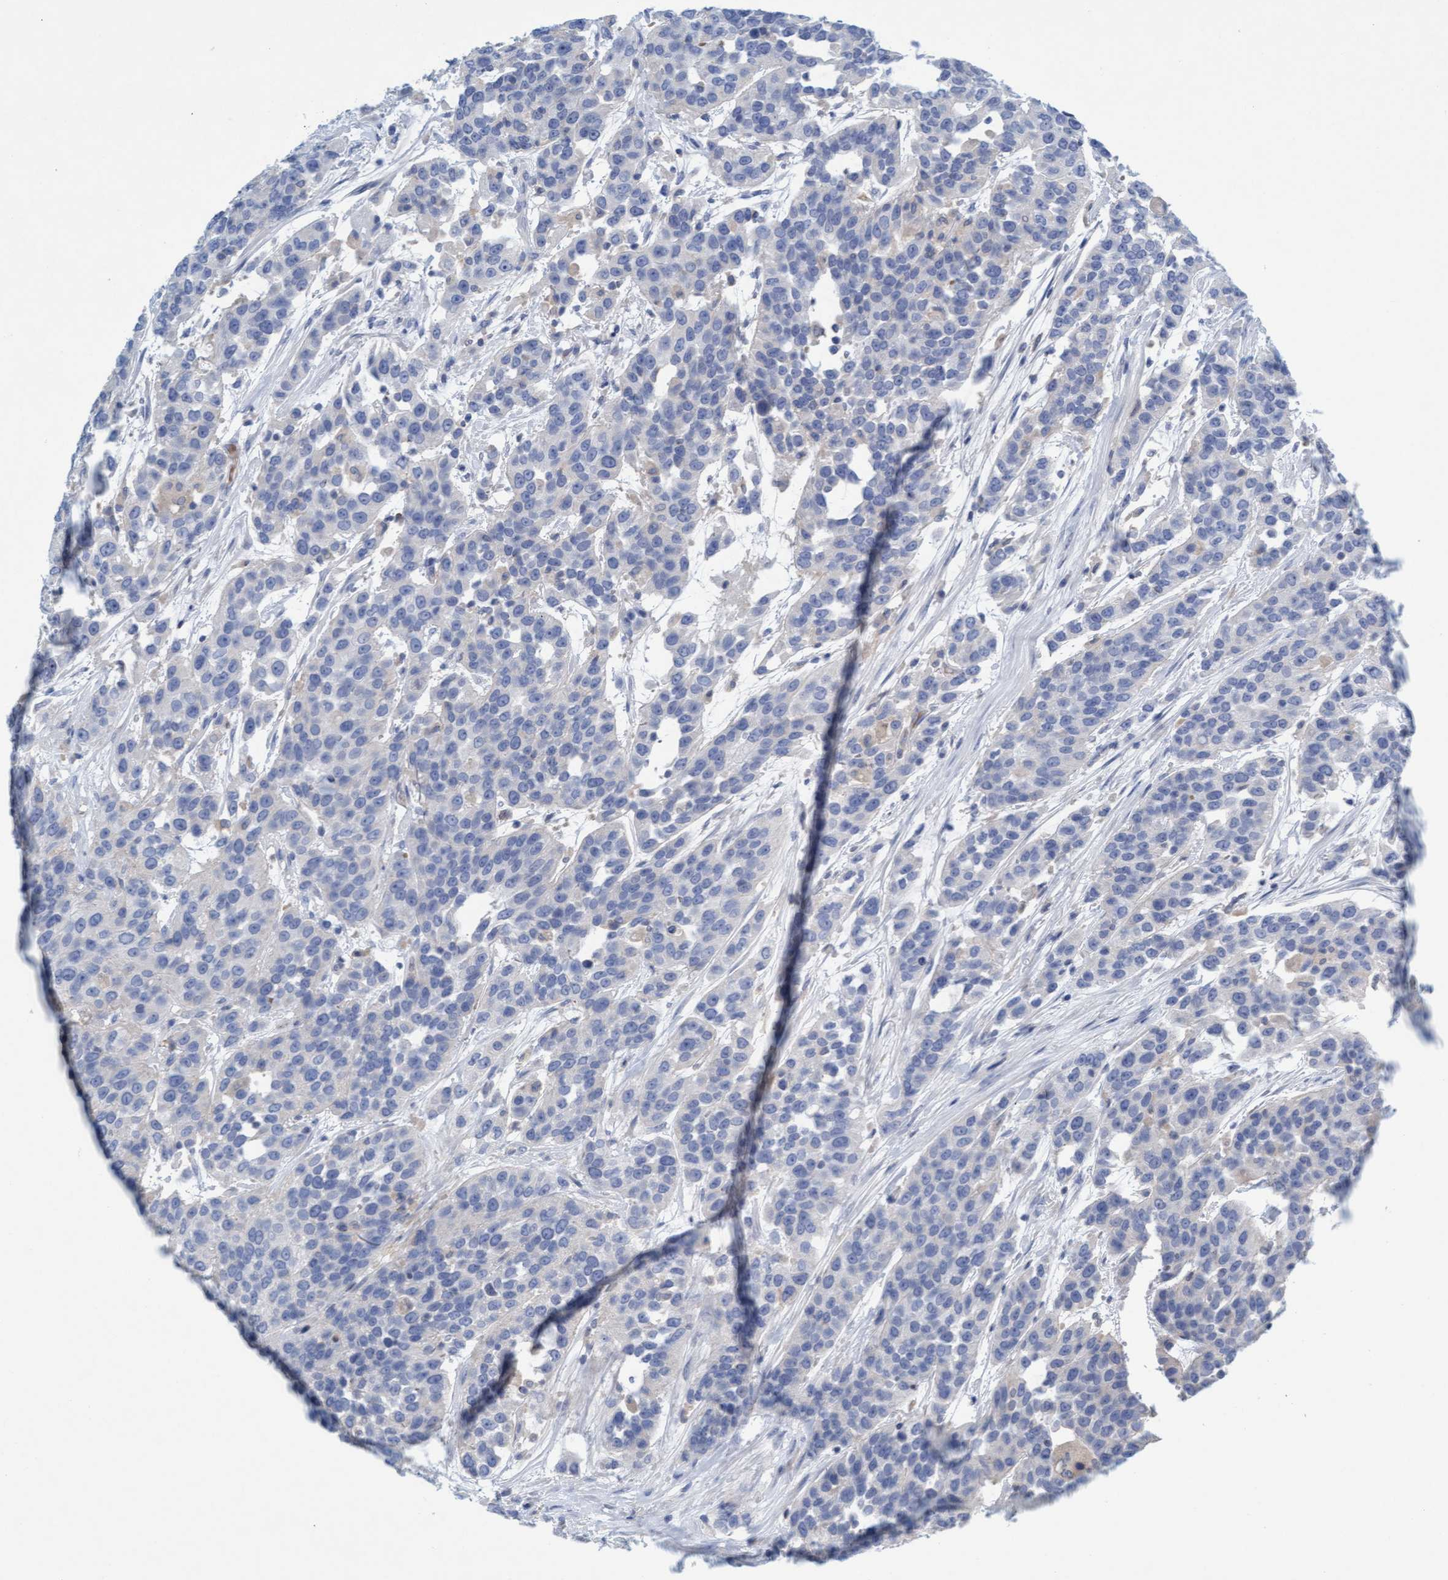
{"staining": {"intensity": "negative", "quantity": "none", "location": "none"}, "tissue": "urothelial cancer", "cell_type": "Tumor cells", "image_type": "cancer", "snomed": [{"axis": "morphology", "description": "Urothelial carcinoma, High grade"}, {"axis": "topography", "description": "Urinary bladder"}], "caption": "IHC image of neoplastic tissue: human high-grade urothelial carcinoma stained with DAB demonstrates no significant protein expression in tumor cells.", "gene": "SIGIRR", "patient": {"sex": "female", "age": 80}}